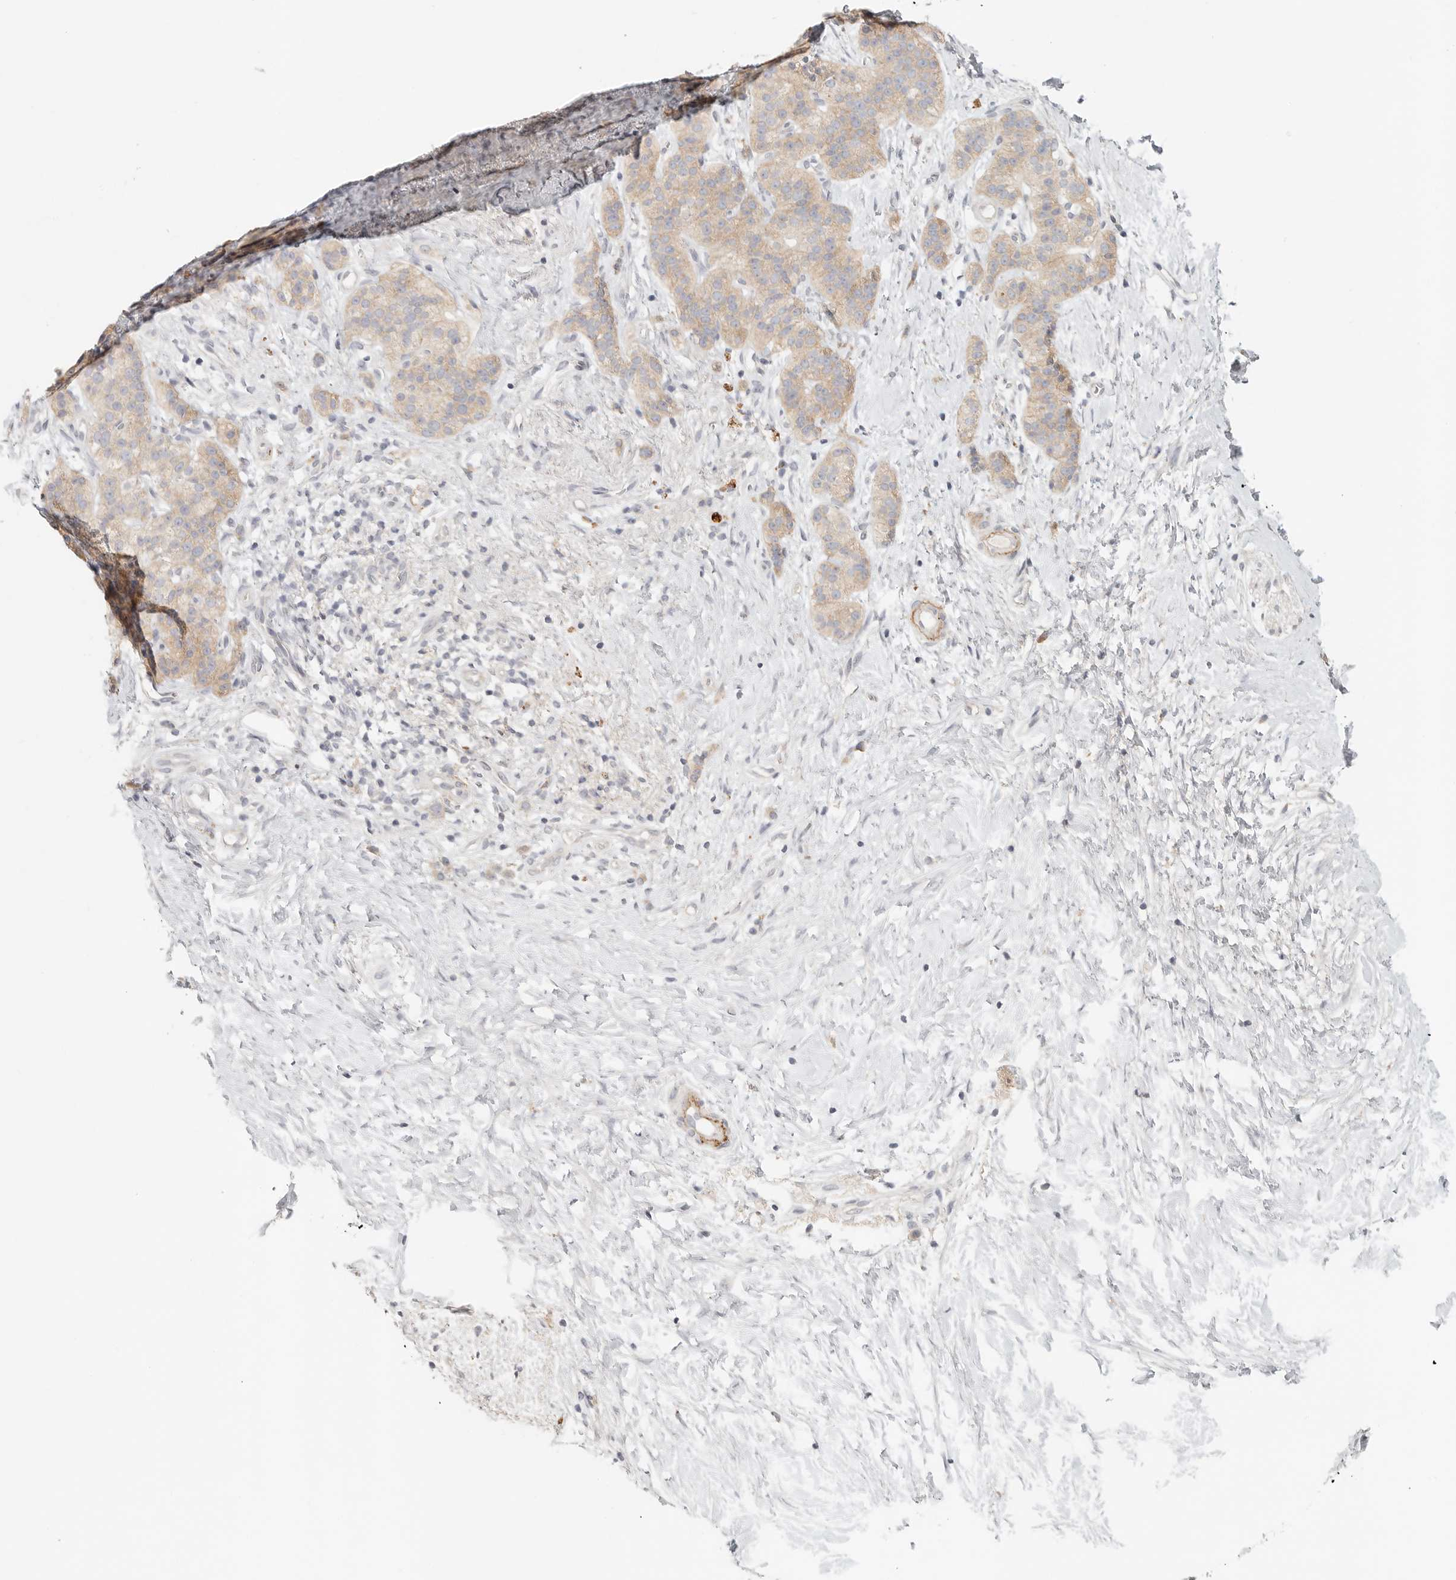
{"staining": {"intensity": "weak", "quantity": ">75%", "location": "cytoplasmic/membranous"}, "tissue": "pancreatic cancer", "cell_type": "Tumor cells", "image_type": "cancer", "snomed": [{"axis": "morphology", "description": "Adenocarcinoma, NOS"}, {"axis": "topography", "description": "Pancreas"}], "caption": "Immunohistochemical staining of human pancreatic cancer (adenocarcinoma) exhibits weak cytoplasmic/membranous protein staining in about >75% of tumor cells.", "gene": "HDAC6", "patient": {"sex": "male", "age": 50}}